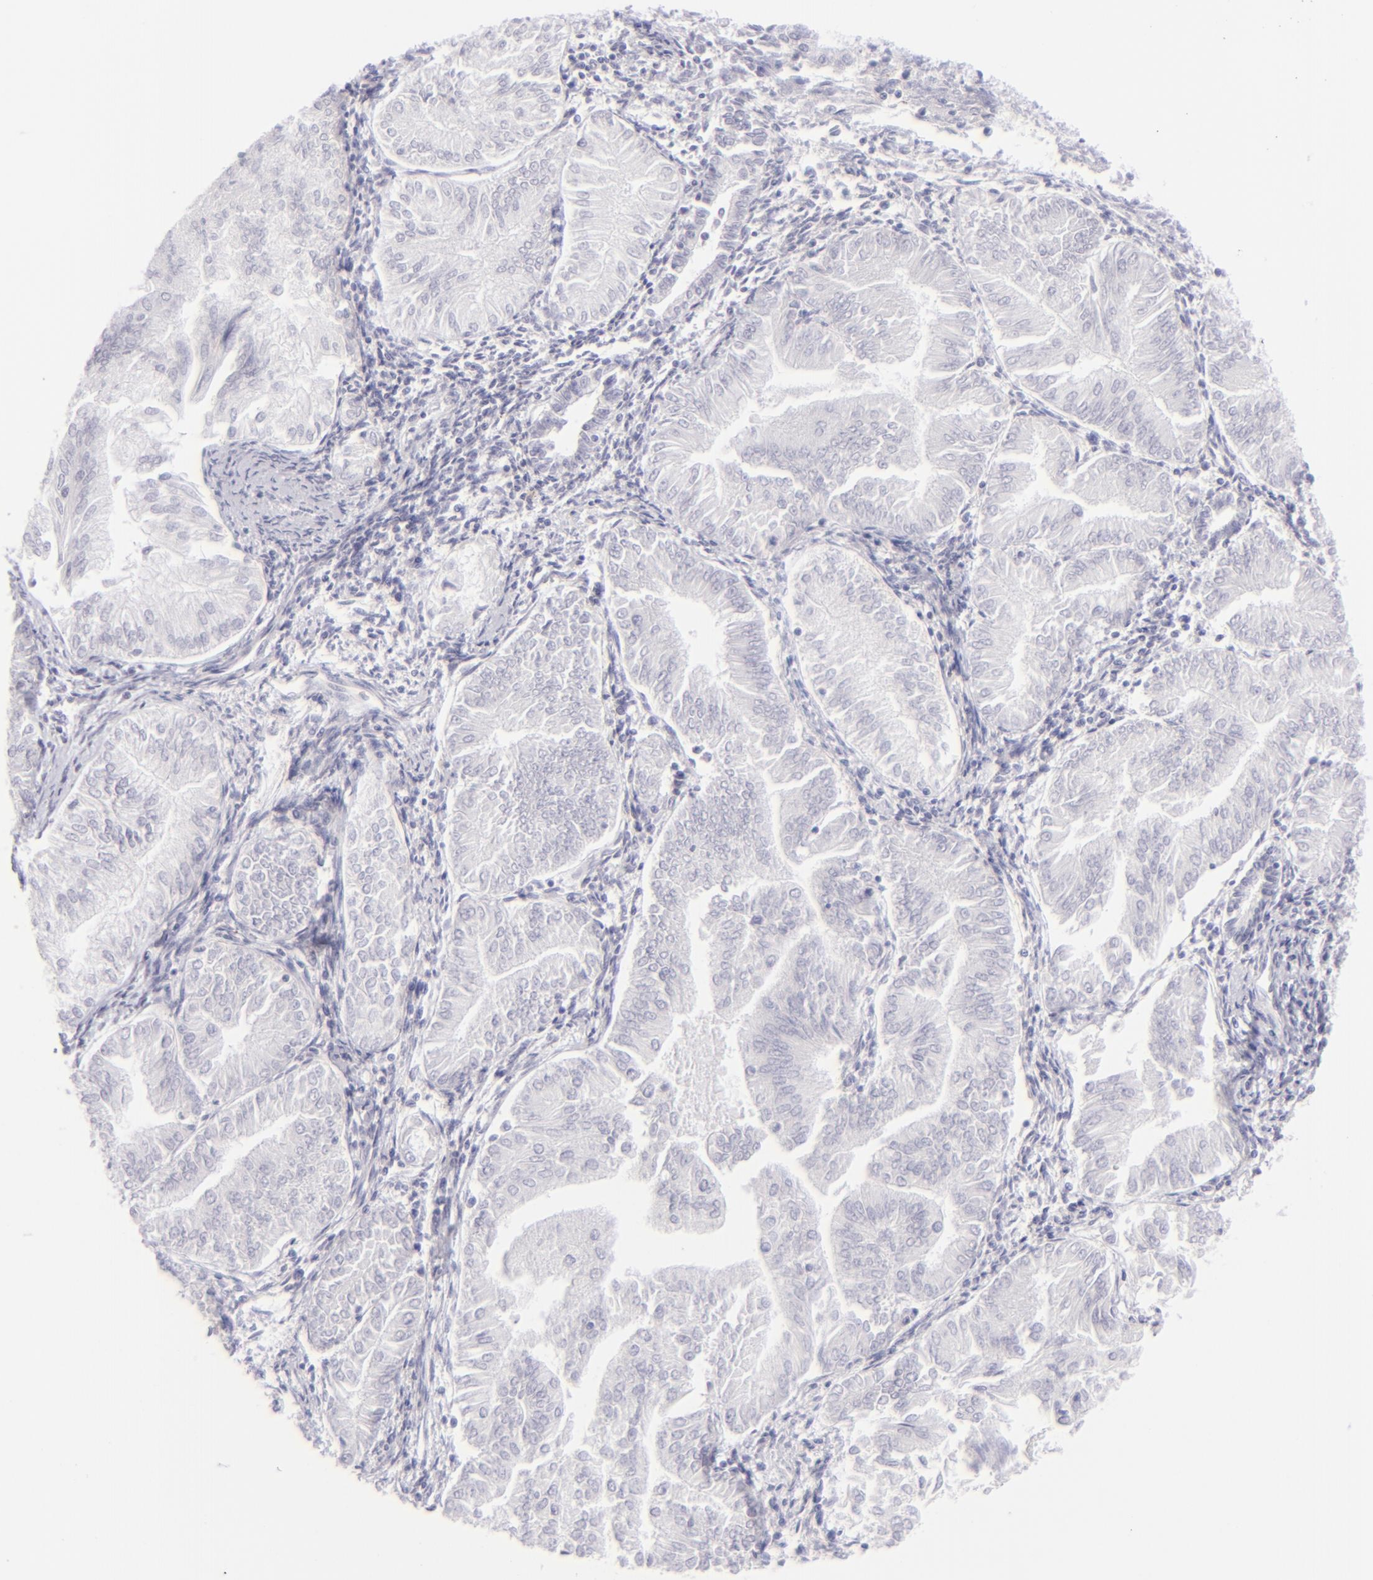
{"staining": {"intensity": "negative", "quantity": "none", "location": "none"}, "tissue": "endometrial cancer", "cell_type": "Tumor cells", "image_type": "cancer", "snomed": [{"axis": "morphology", "description": "Adenocarcinoma, NOS"}, {"axis": "topography", "description": "Endometrium"}], "caption": "There is no significant positivity in tumor cells of endometrial cancer.", "gene": "FCER2", "patient": {"sex": "female", "age": 53}}